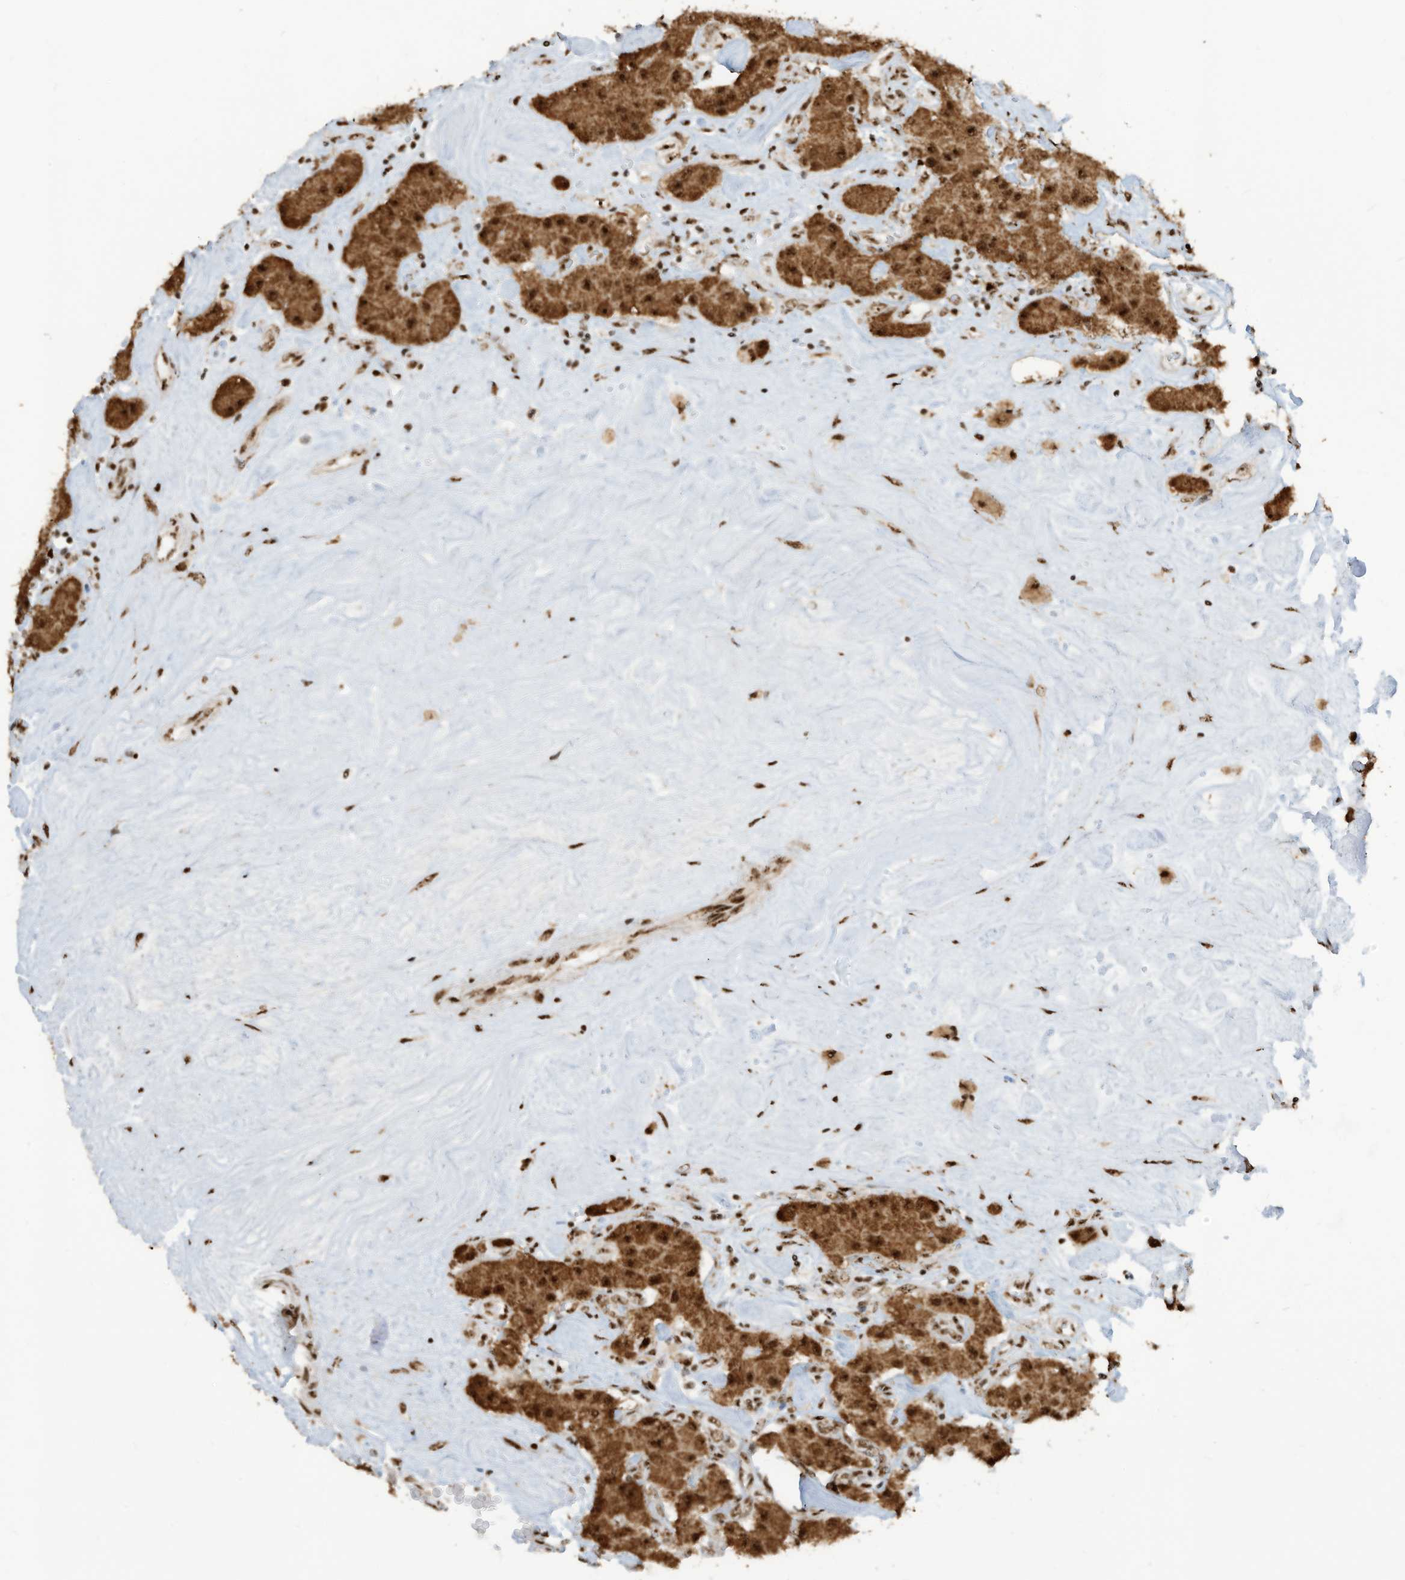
{"staining": {"intensity": "strong", "quantity": ">75%", "location": "cytoplasmic/membranous,nuclear"}, "tissue": "carcinoid", "cell_type": "Tumor cells", "image_type": "cancer", "snomed": [{"axis": "morphology", "description": "Carcinoid, malignant, NOS"}, {"axis": "topography", "description": "Pancreas"}], "caption": "A brown stain highlights strong cytoplasmic/membranous and nuclear positivity of a protein in human malignant carcinoid tumor cells.", "gene": "LBH", "patient": {"sex": "male", "age": 41}}